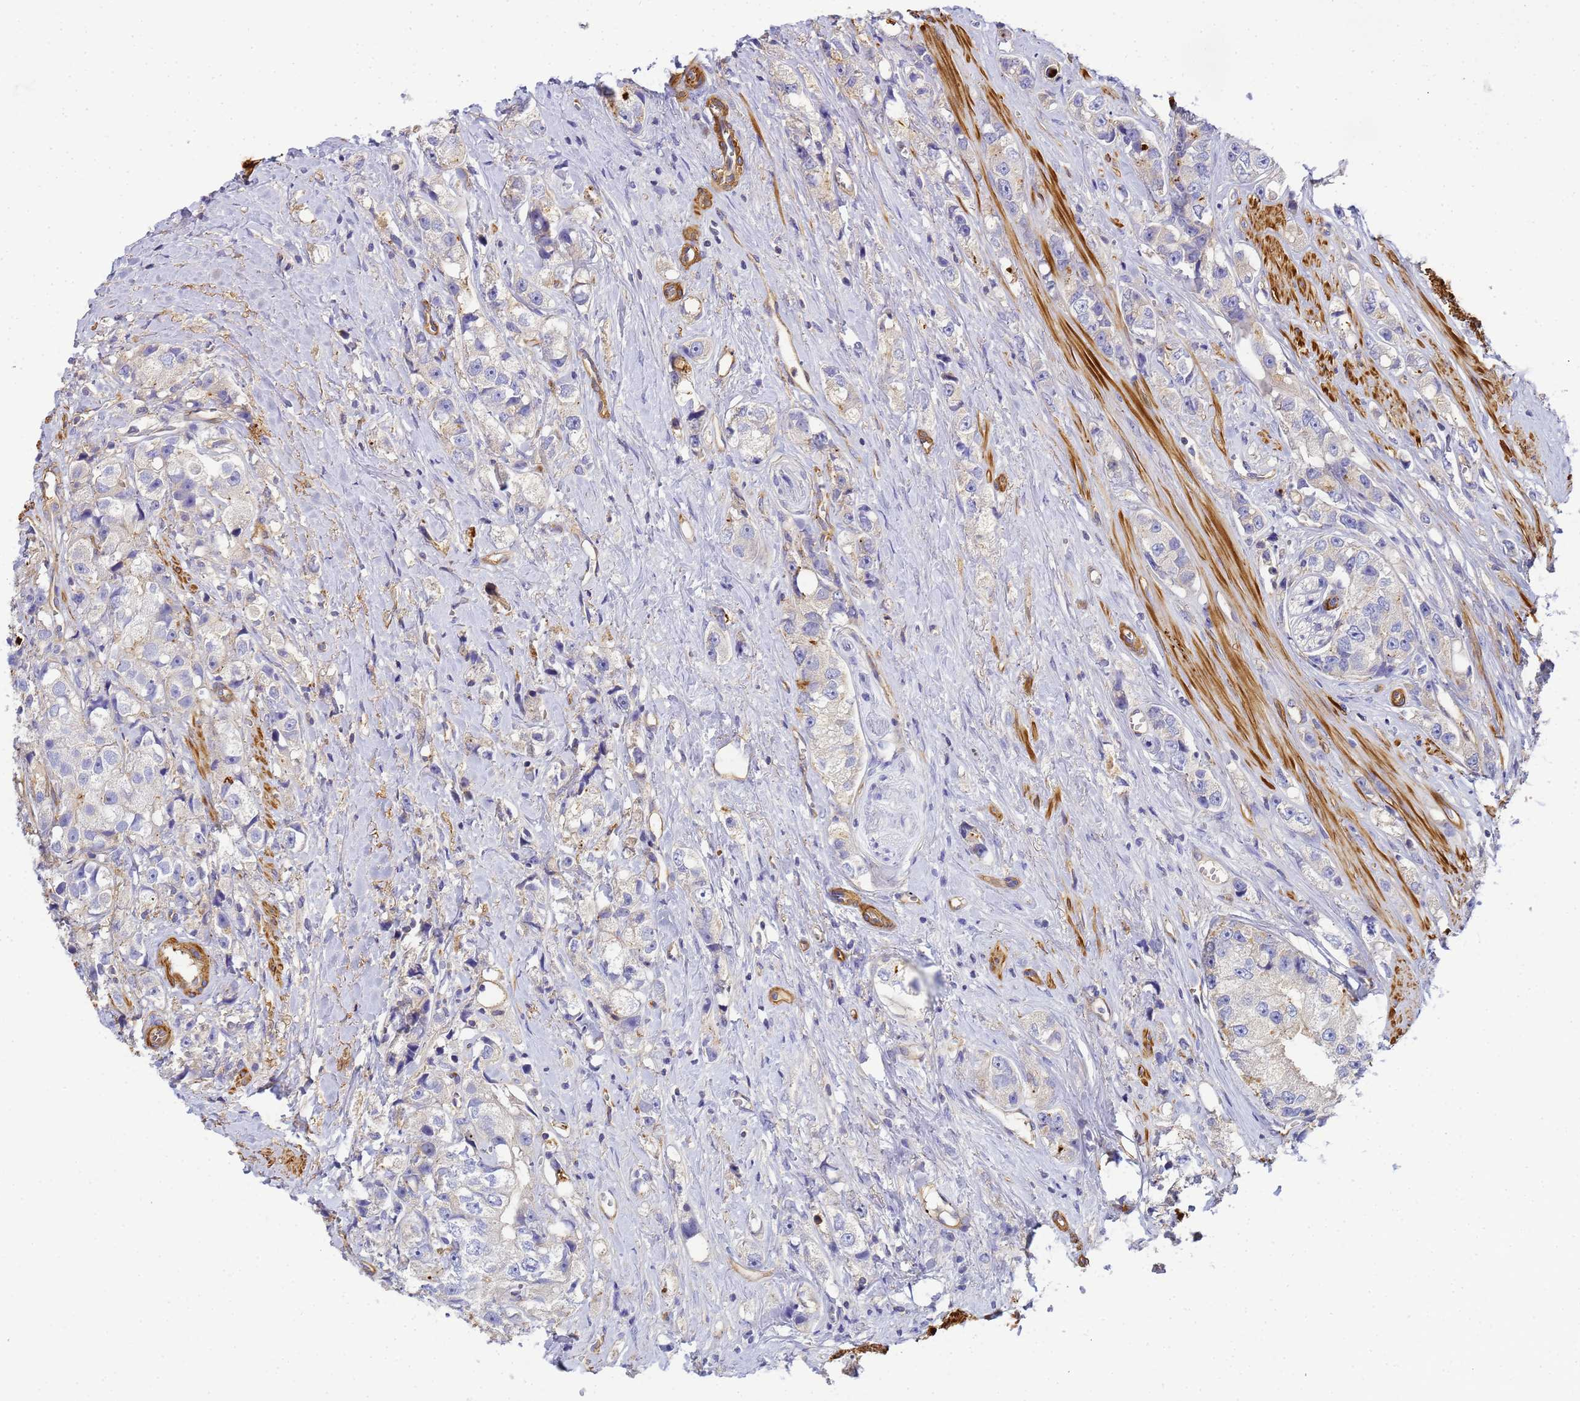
{"staining": {"intensity": "negative", "quantity": "none", "location": "none"}, "tissue": "prostate cancer", "cell_type": "Tumor cells", "image_type": "cancer", "snomed": [{"axis": "morphology", "description": "Adenocarcinoma, High grade"}, {"axis": "topography", "description": "Prostate"}], "caption": "The image reveals no significant positivity in tumor cells of prostate adenocarcinoma (high-grade).", "gene": "MYL12A", "patient": {"sex": "male", "age": 74}}